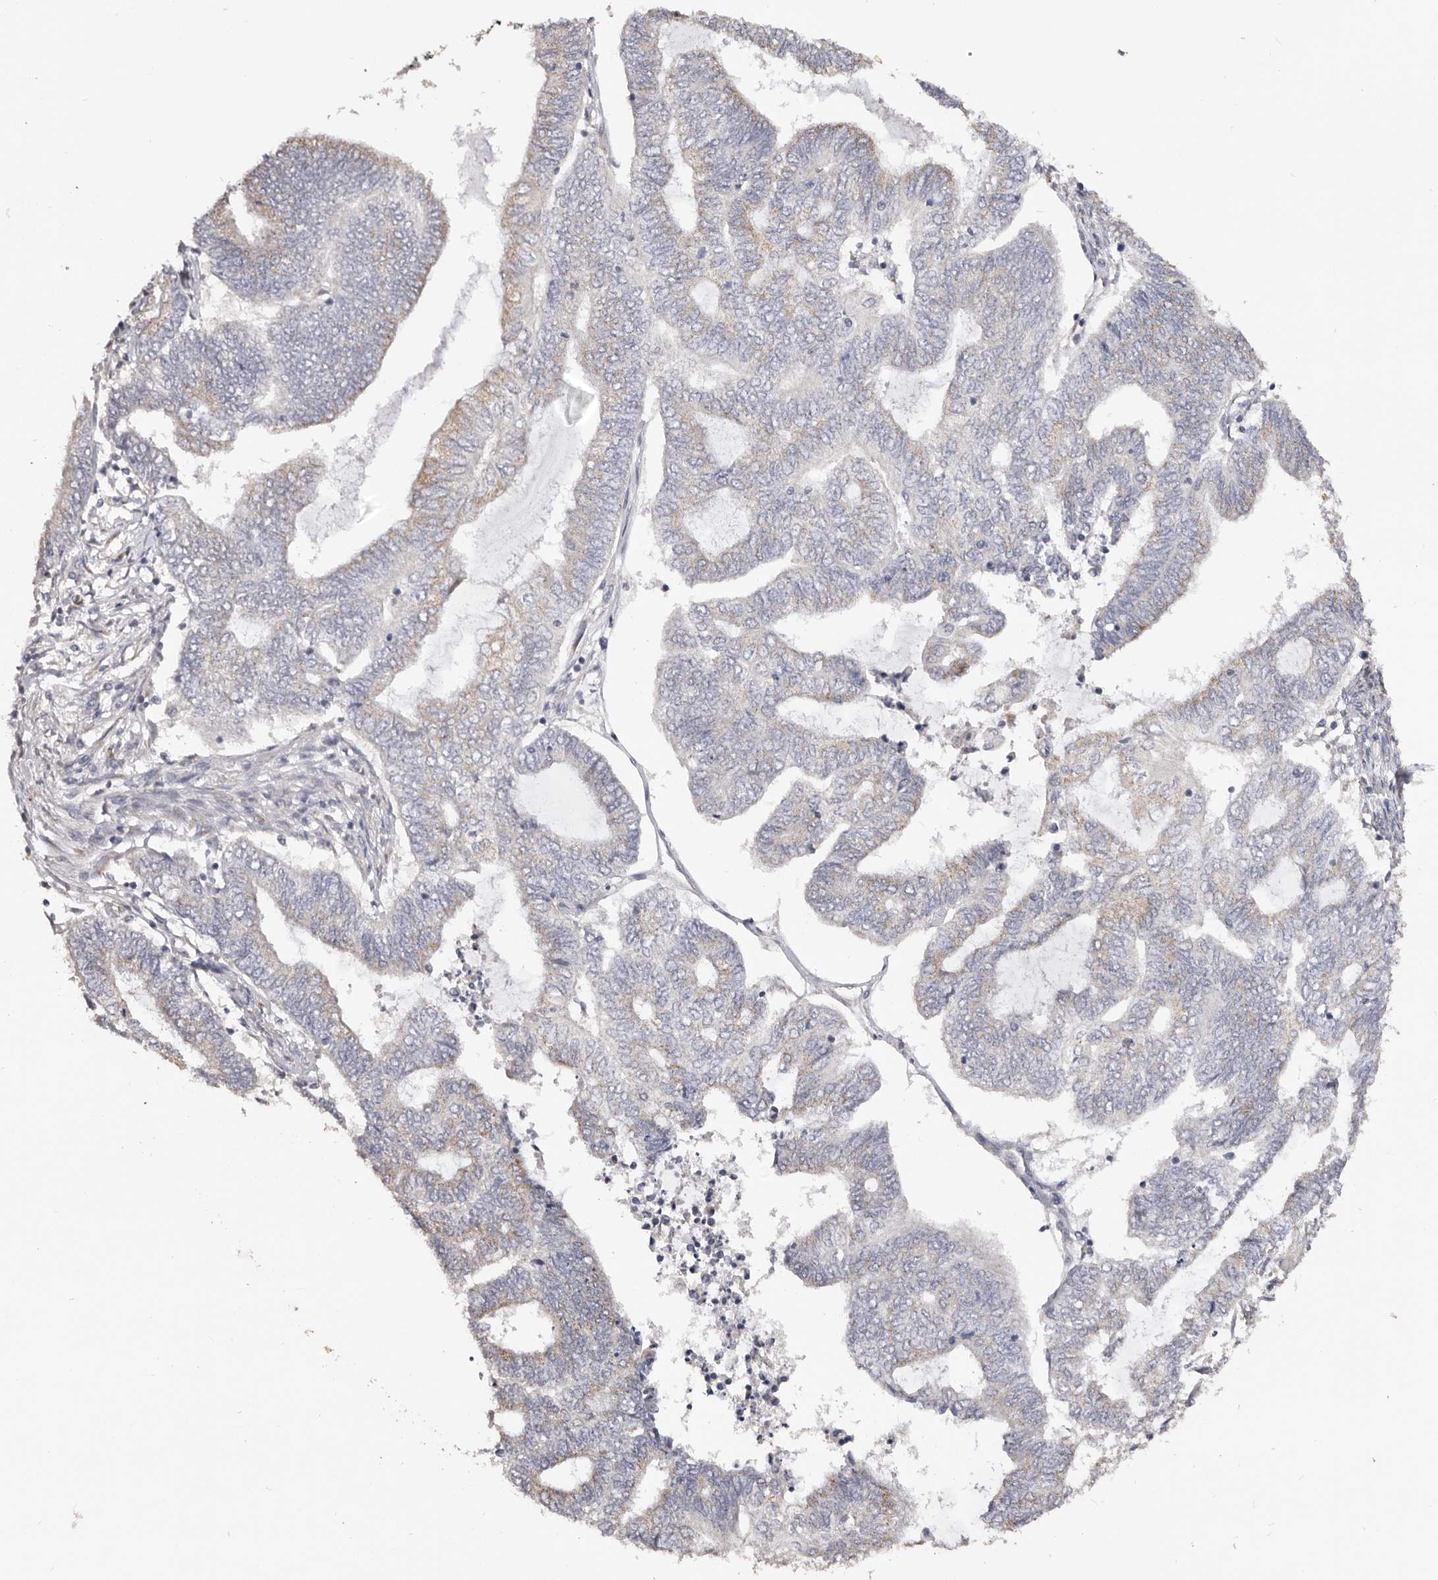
{"staining": {"intensity": "moderate", "quantity": "<25%", "location": "cytoplasmic/membranous"}, "tissue": "endometrial cancer", "cell_type": "Tumor cells", "image_type": "cancer", "snomed": [{"axis": "morphology", "description": "Adenocarcinoma, NOS"}, {"axis": "topography", "description": "Uterus"}, {"axis": "topography", "description": "Endometrium"}], "caption": "Immunohistochemical staining of endometrial cancer (adenocarcinoma) shows low levels of moderate cytoplasmic/membranous protein positivity in approximately <25% of tumor cells. The protein is shown in brown color, while the nuclei are stained blue.", "gene": "LGALS7B", "patient": {"sex": "female", "age": 70}}